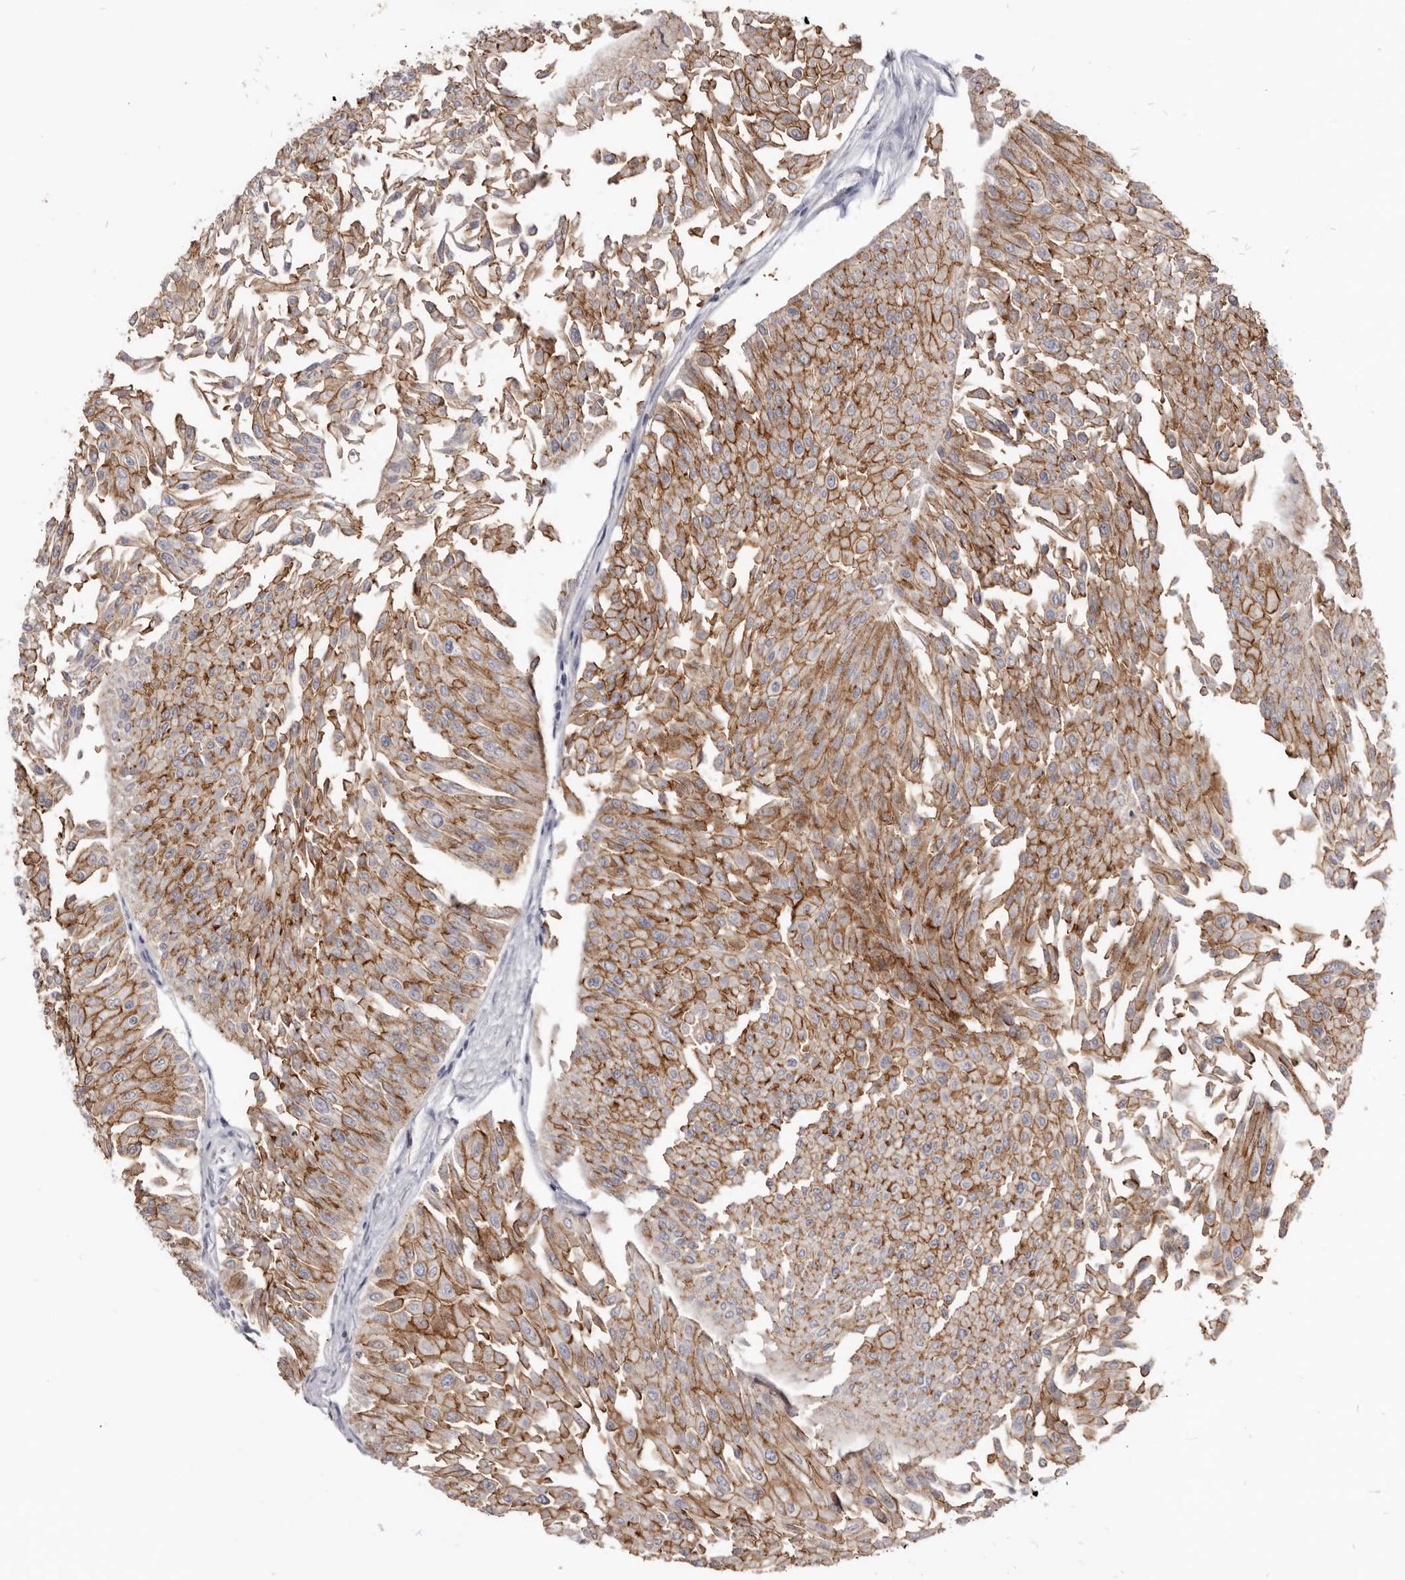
{"staining": {"intensity": "moderate", "quantity": ">75%", "location": "cytoplasmic/membranous"}, "tissue": "urothelial cancer", "cell_type": "Tumor cells", "image_type": "cancer", "snomed": [{"axis": "morphology", "description": "Urothelial carcinoma, Low grade"}, {"axis": "topography", "description": "Urinary bladder"}], "caption": "This image displays immunohistochemistry staining of urothelial cancer, with medium moderate cytoplasmic/membranous positivity in approximately >75% of tumor cells.", "gene": "CGN", "patient": {"sex": "male", "age": 67}}